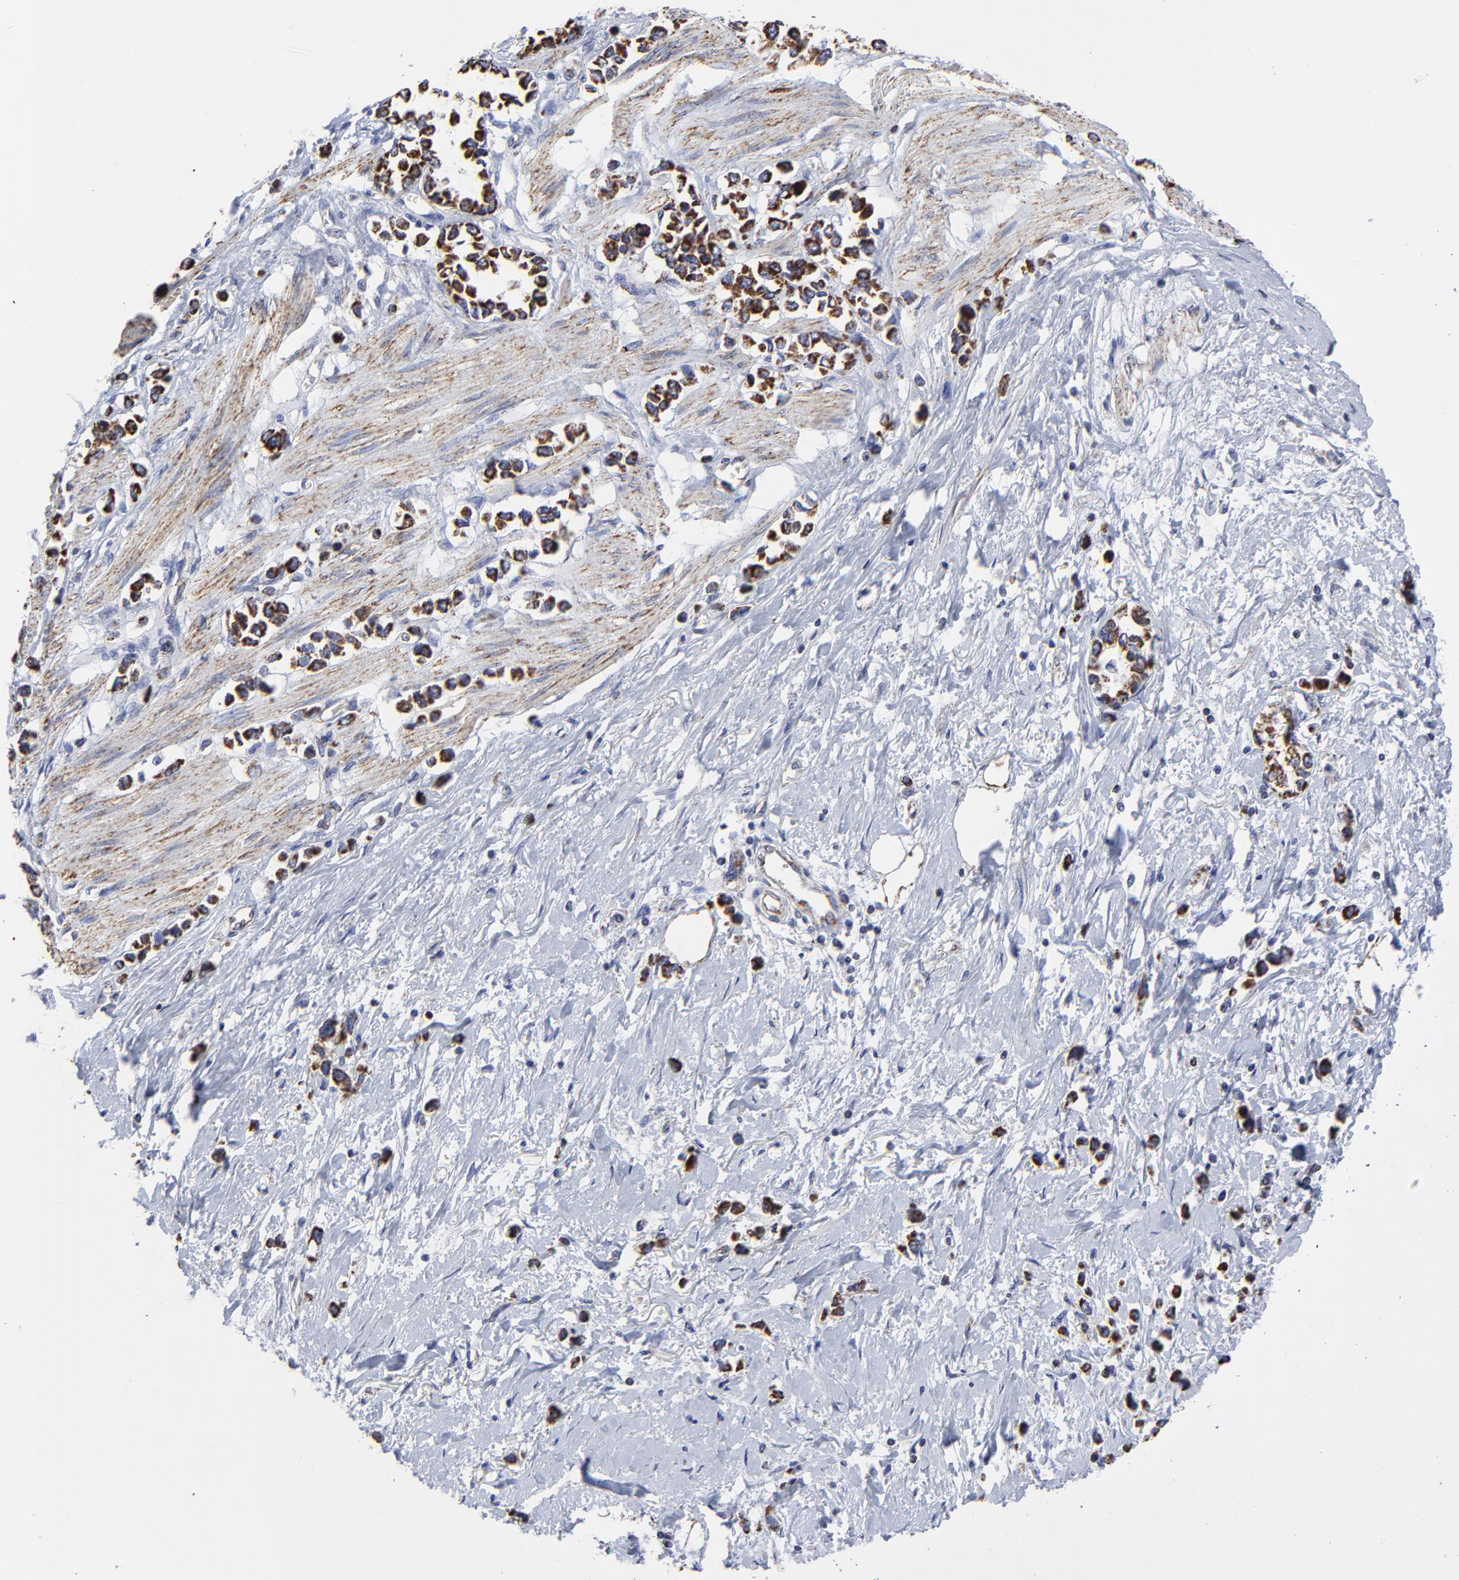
{"staining": {"intensity": "strong", "quantity": ">75%", "location": "cytoplasmic/membranous"}, "tissue": "stomach cancer", "cell_type": "Tumor cells", "image_type": "cancer", "snomed": [{"axis": "morphology", "description": "Adenocarcinoma, NOS"}, {"axis": "topography", "description": "Stomach, upper"}], "caption": "Approximately >75% of tumor cells in stomach cancer show strong cytoplasmic/membranous protein expression as visualized by brown immunohistochemical staining.", "gene": "PINK1", "patient": {"sex": "male", "age": 76}}